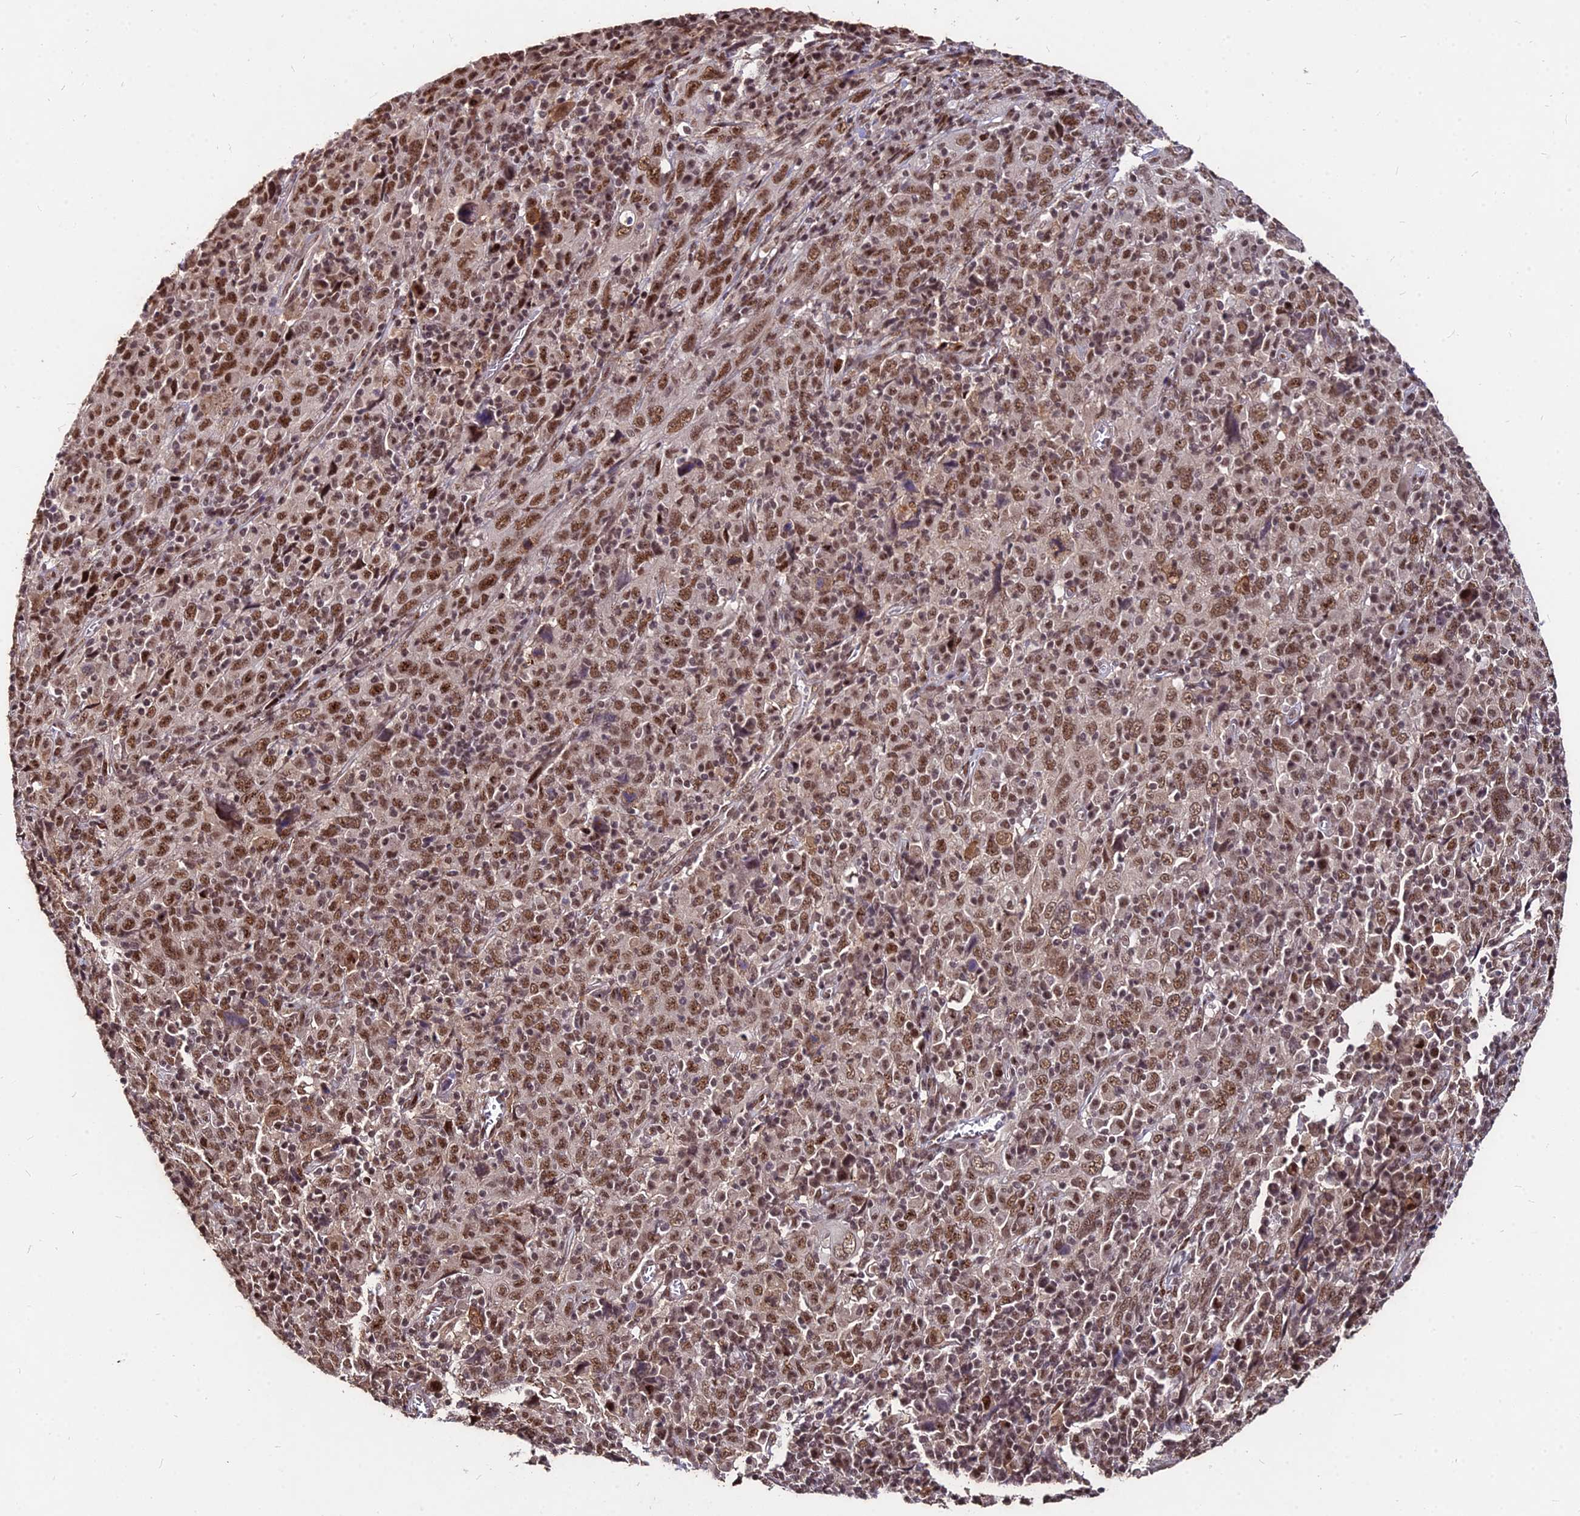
{"staining": {"intensity": "moderate", "quantity": ">75%", "location": "nuclear"}, "tissue": "cervical cancer", "cell_type": "Tumor cells", "image_type": "cancer", "snomed": [{"axis": "morphology", "description": "Squamous cell carcinoma, NOS"}, {"axis": "topography", "description": "Cervix"}], "caption": "A medium amount of moderate nuclear staining is seen in approximately >75% of tumor cells in cervical cancer (squamous cell carcinoma) tissue.", "gene": "ZBED4", "patient": {"sex": "female", "age": 46}}